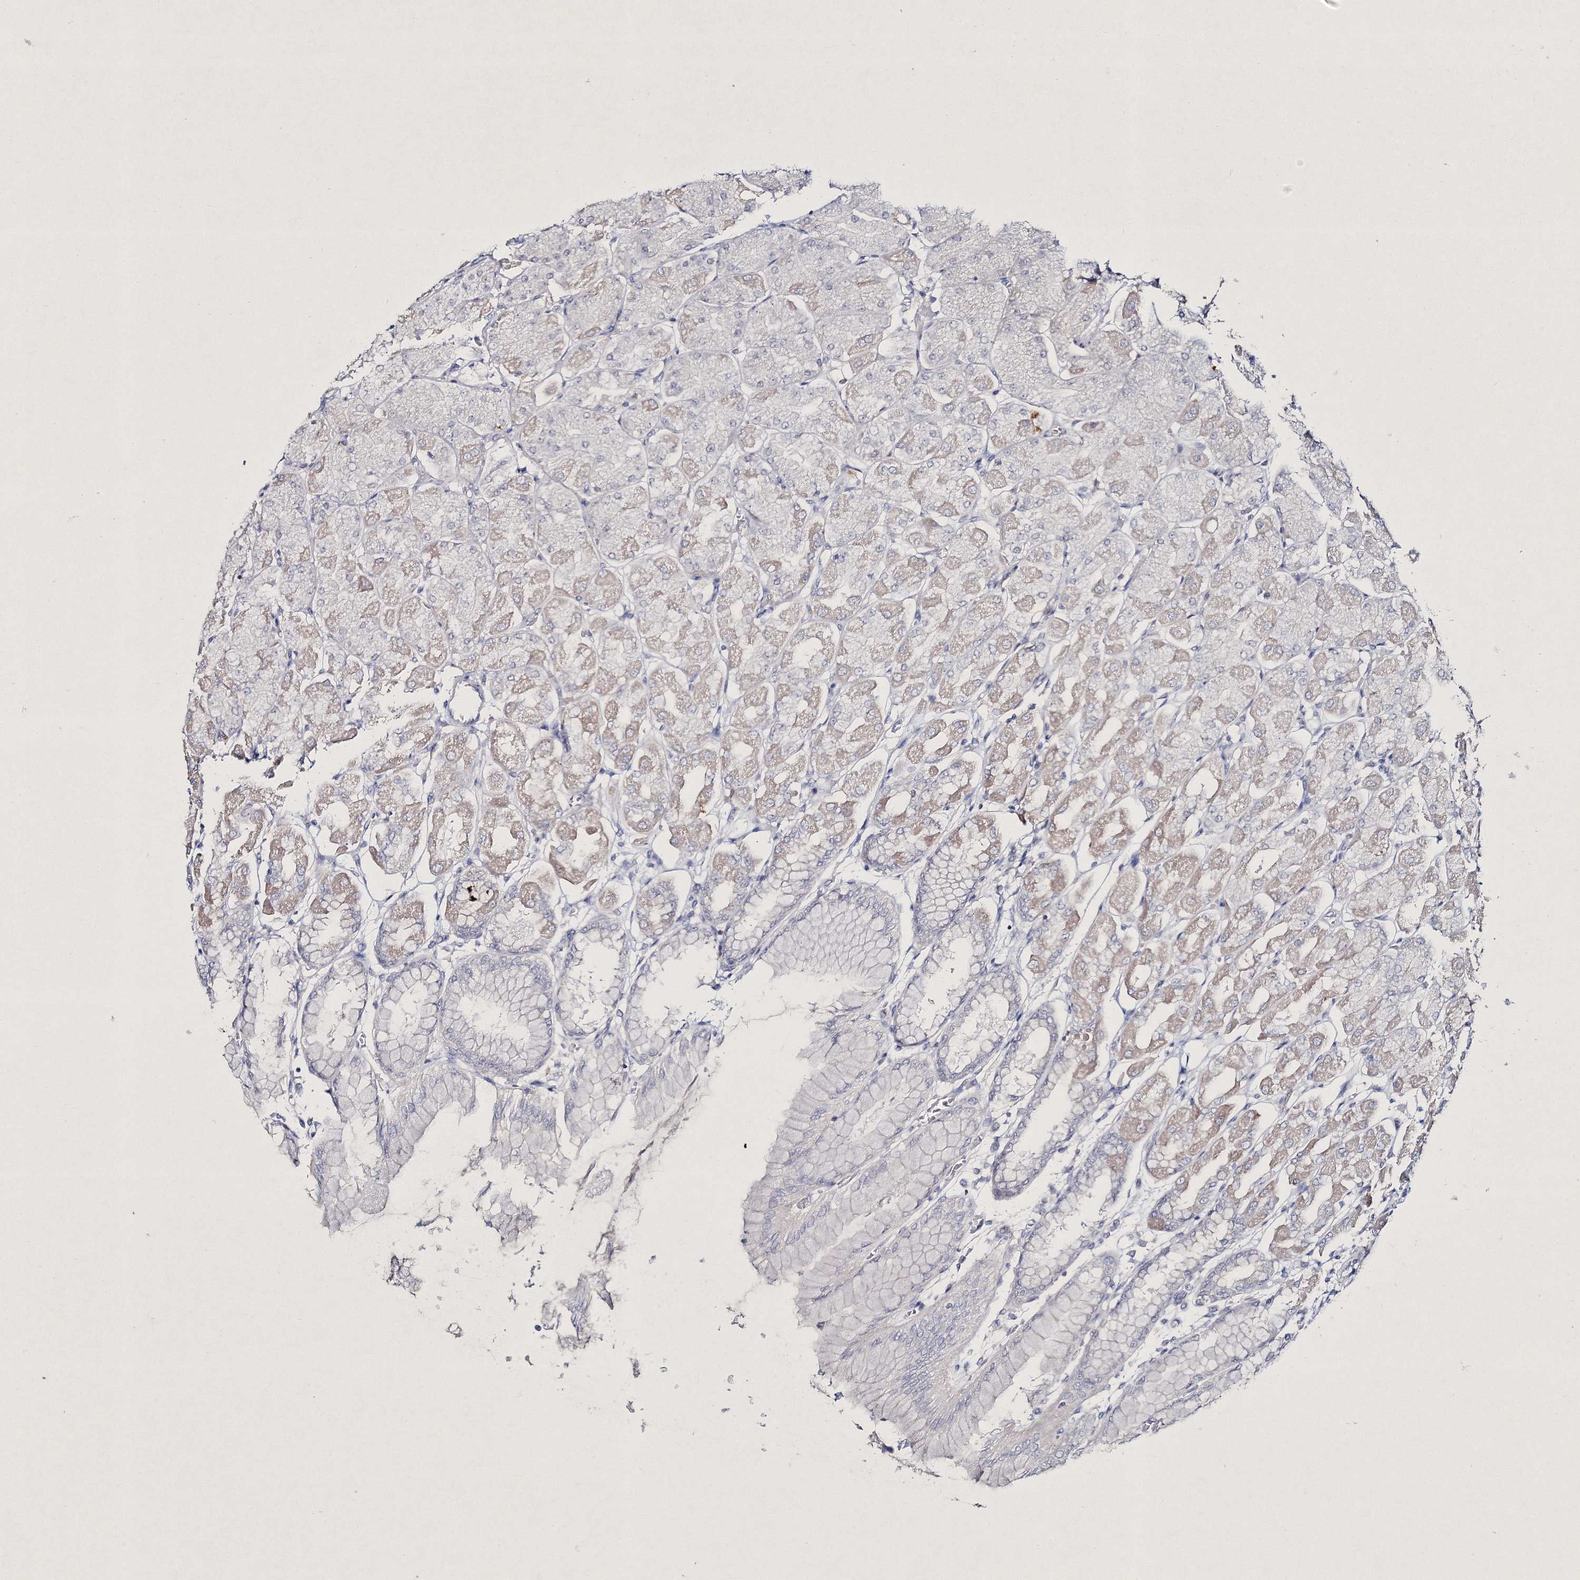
{"staining": {"intensity": "moderate", "quantity": "25%-75%", "location": "cytoplasmic/membranous"}, "tissue": "stomach", "cell_type": "Glandular cells", "image_type": "normal", "snomed": [{"axis": "morphology", "description": "Normal tissue, NOS"}, {"axis": "topography", "description": "Stomach, upper"}], "caption": "Protein expression analysis of benign human stomach reveals moderate cytoplasmic/membranous staining in about 25%-75% of glandular cells. (DAB (3,3'-diaminobenzidine) IHC with brightfield microscopy, high magnification).", "gene": "NEU4", "patient": {"sex": "female", "age": 56}}